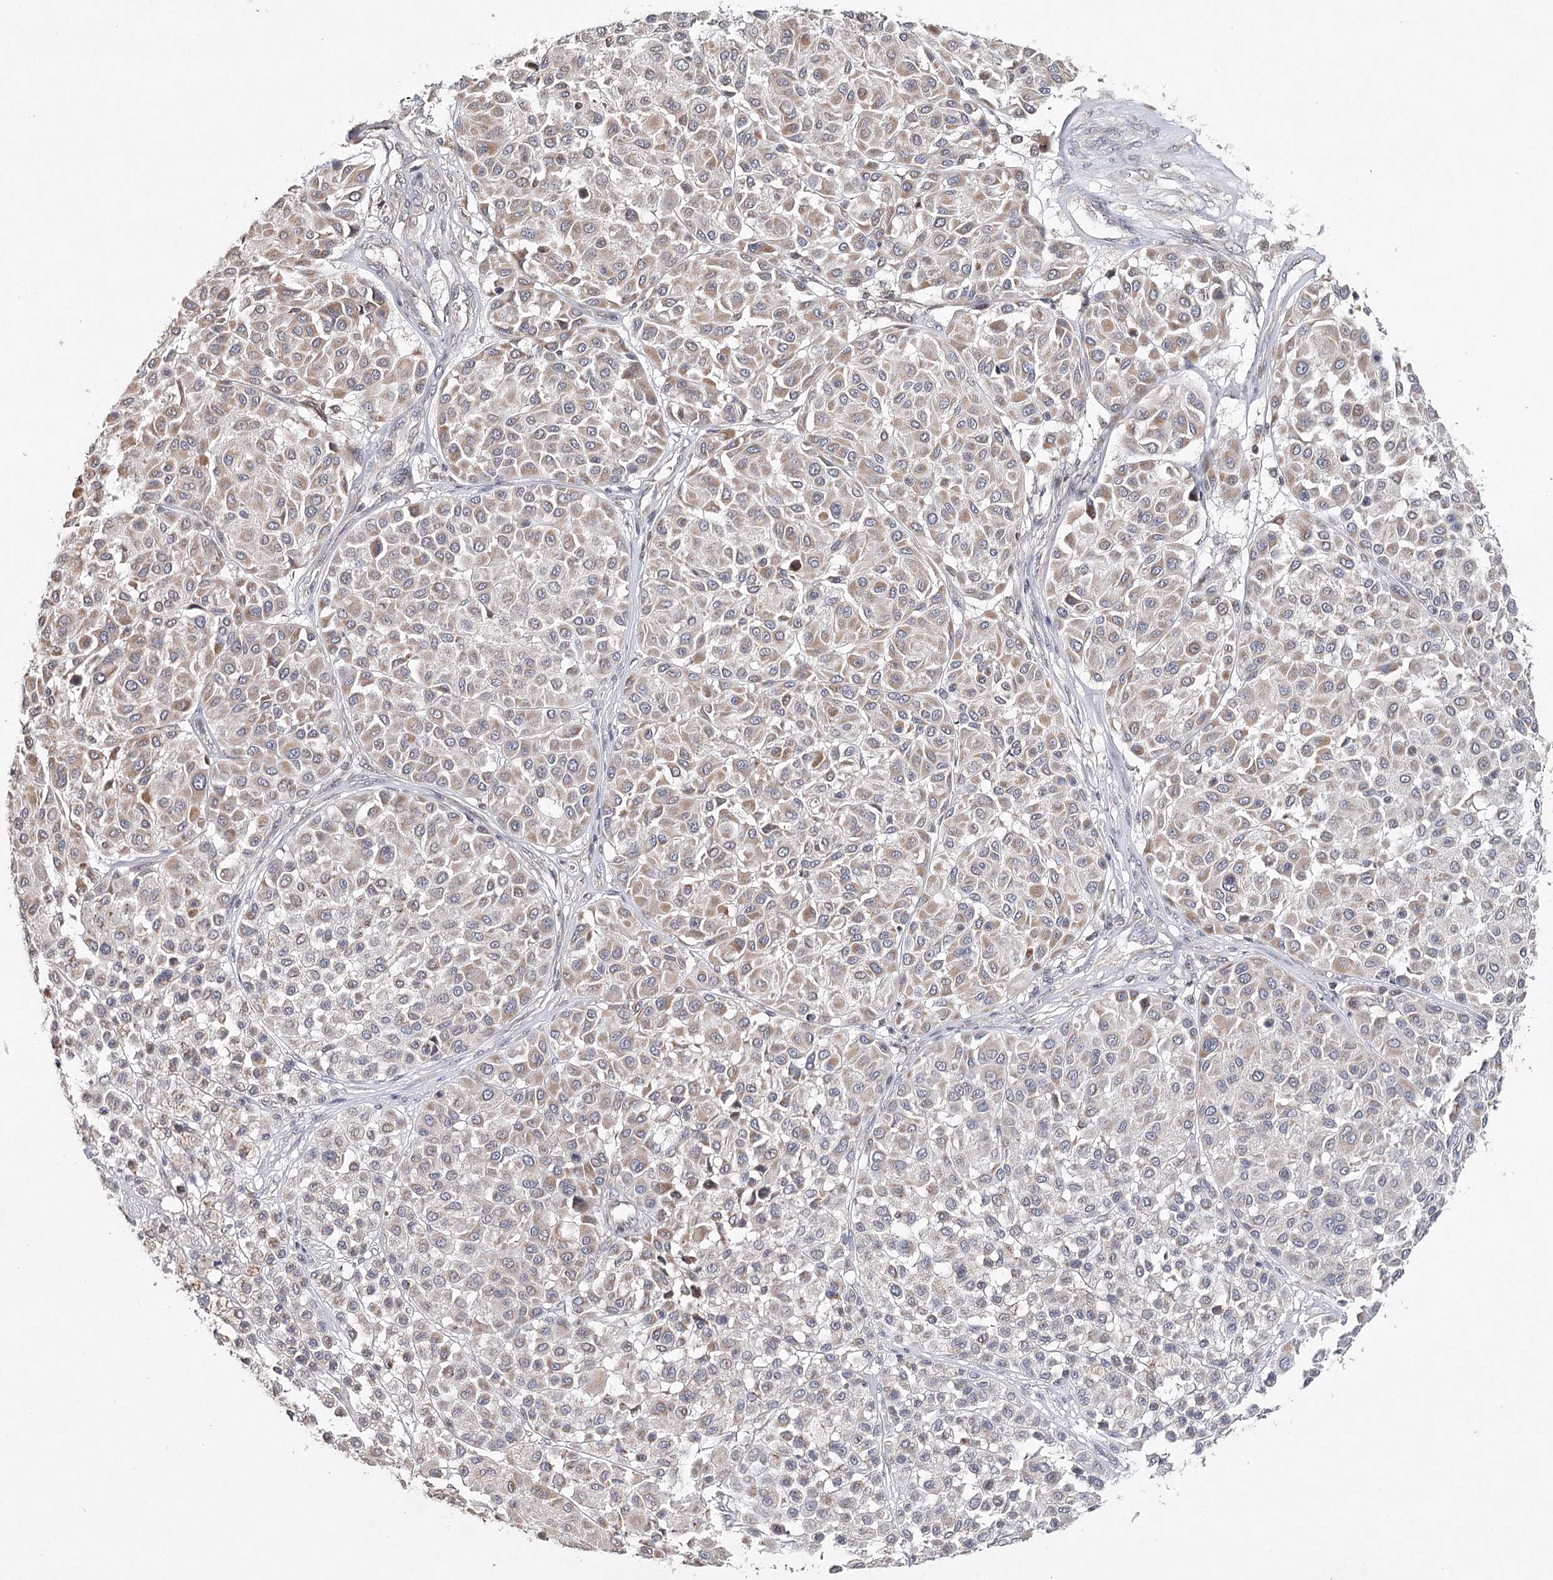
{"staining": {"intensity": "moderate", "quantity": "25%-75%", "location": "cytoplasmic/membranous"}, "tissue": "melanoma", "cell_type": "Tumor cells", "image_type": "cancer", "snomed": [{"axis": "morphology", "description": "Malignant melanoma, Metastatic site"}, {"axis": "topography", "description": "Soft tissue"}], "caption": "Malignant melanoma (metastatic site) stained with immunohistochemistry exhibits moderate cytoplasmic/membranous positivity in approximately 25%-75% of tumor cells.", "gene": "ICOS", "patient": {"sex": "male", "age": 41}}